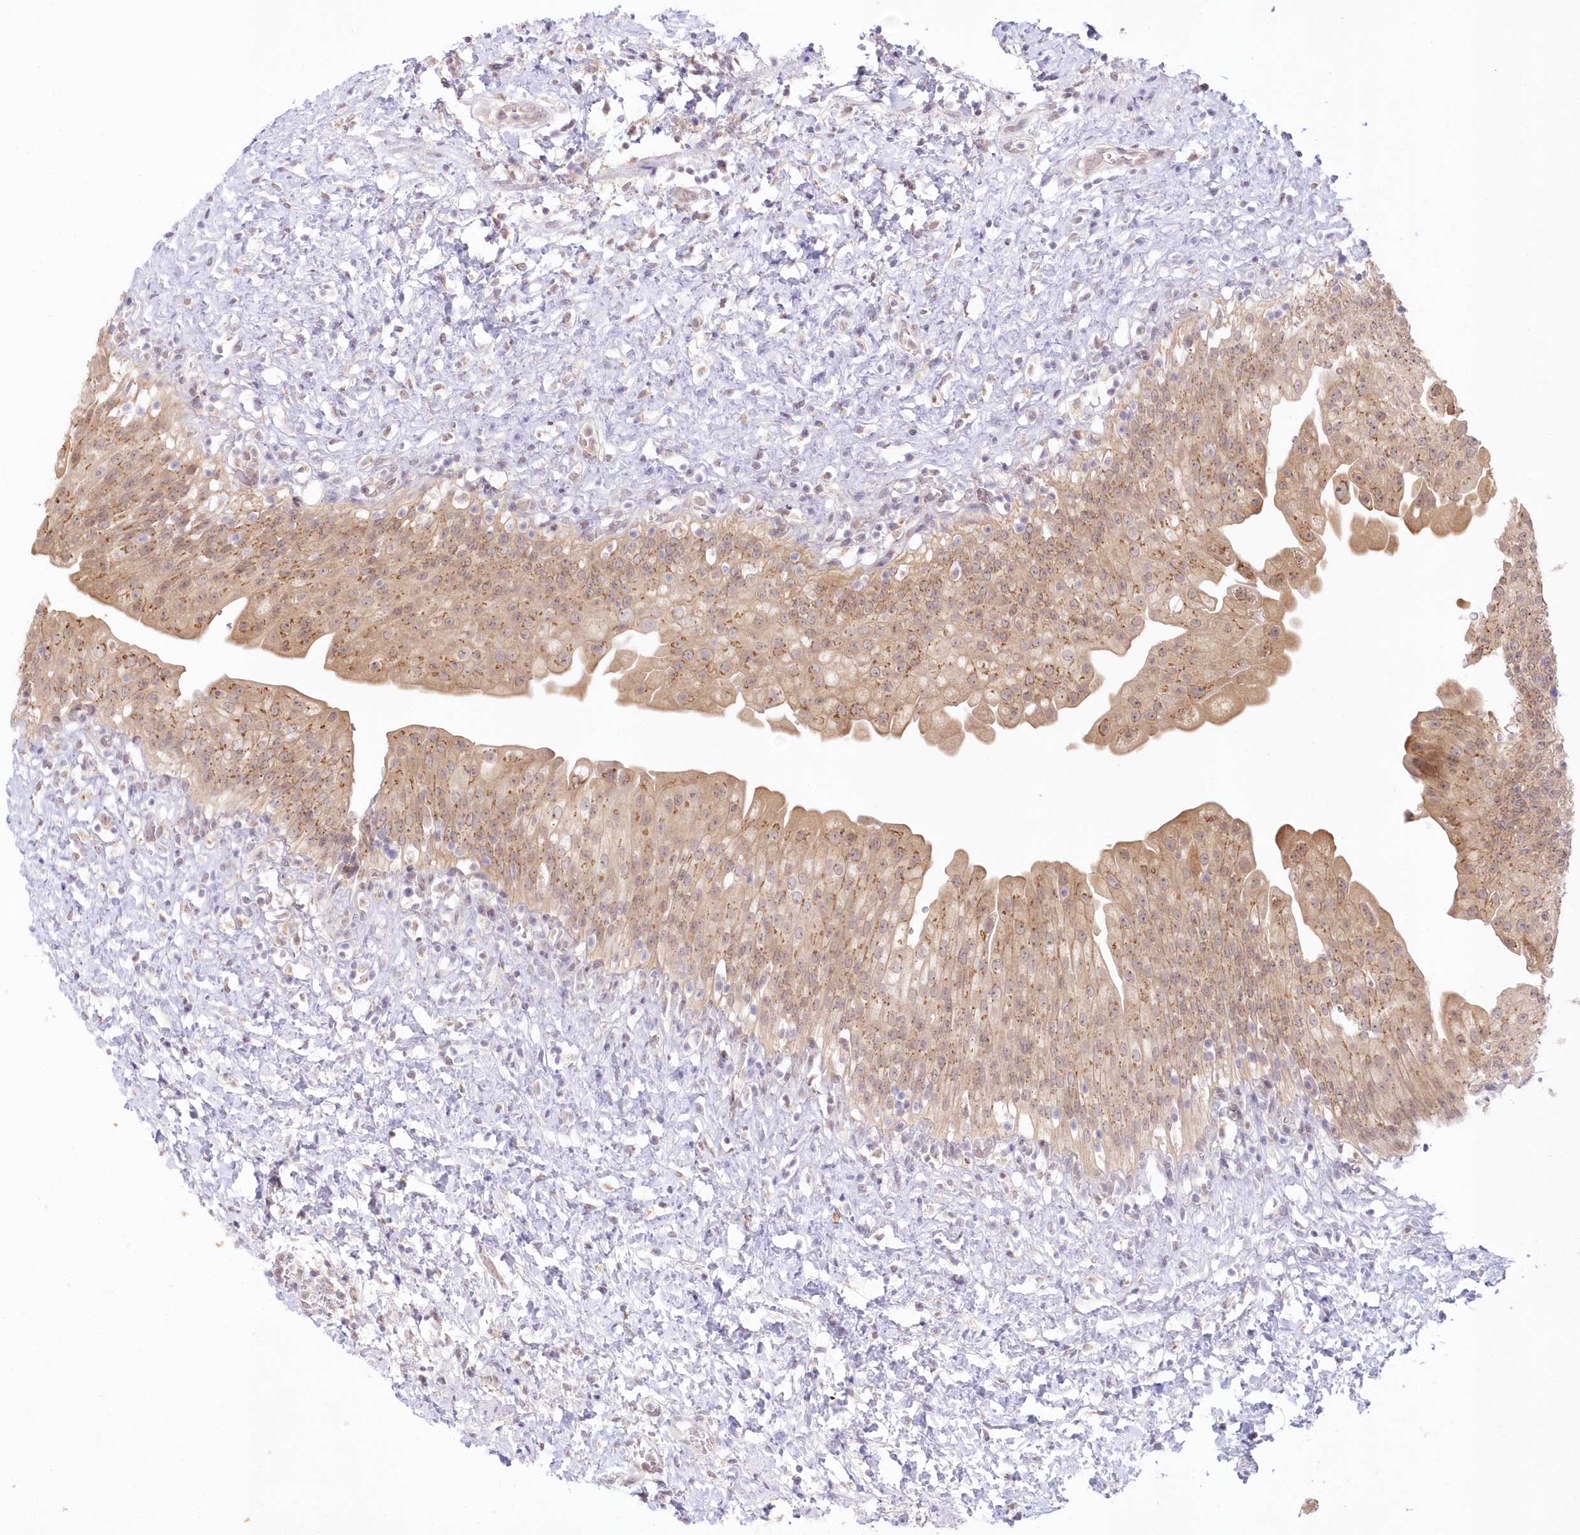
{"staining": {"intensity": "moderate", "quantity": ">75%", "location": "cytoplasmic/membranous,nuclear"}, "tissue": "urinary bladder", "cell_type": "Urothelial cells", "image_type": "normal", "snomed": [{"axis": "morphology", "description": "Normal tissue, NOS"}, {"axis": "topography", "description": "Urinary bladder"}], "caption": "A high-resolution histopathology image shows immunohistochemistry (IHC) staining of normal urinary bladder, which demonstrates moderate cytoplasmic/membranous,nuclear expression in approximately >75% of urothelial cells.", "gene": "RNPEP", "patient": {"sex": "female", "age": 27}}